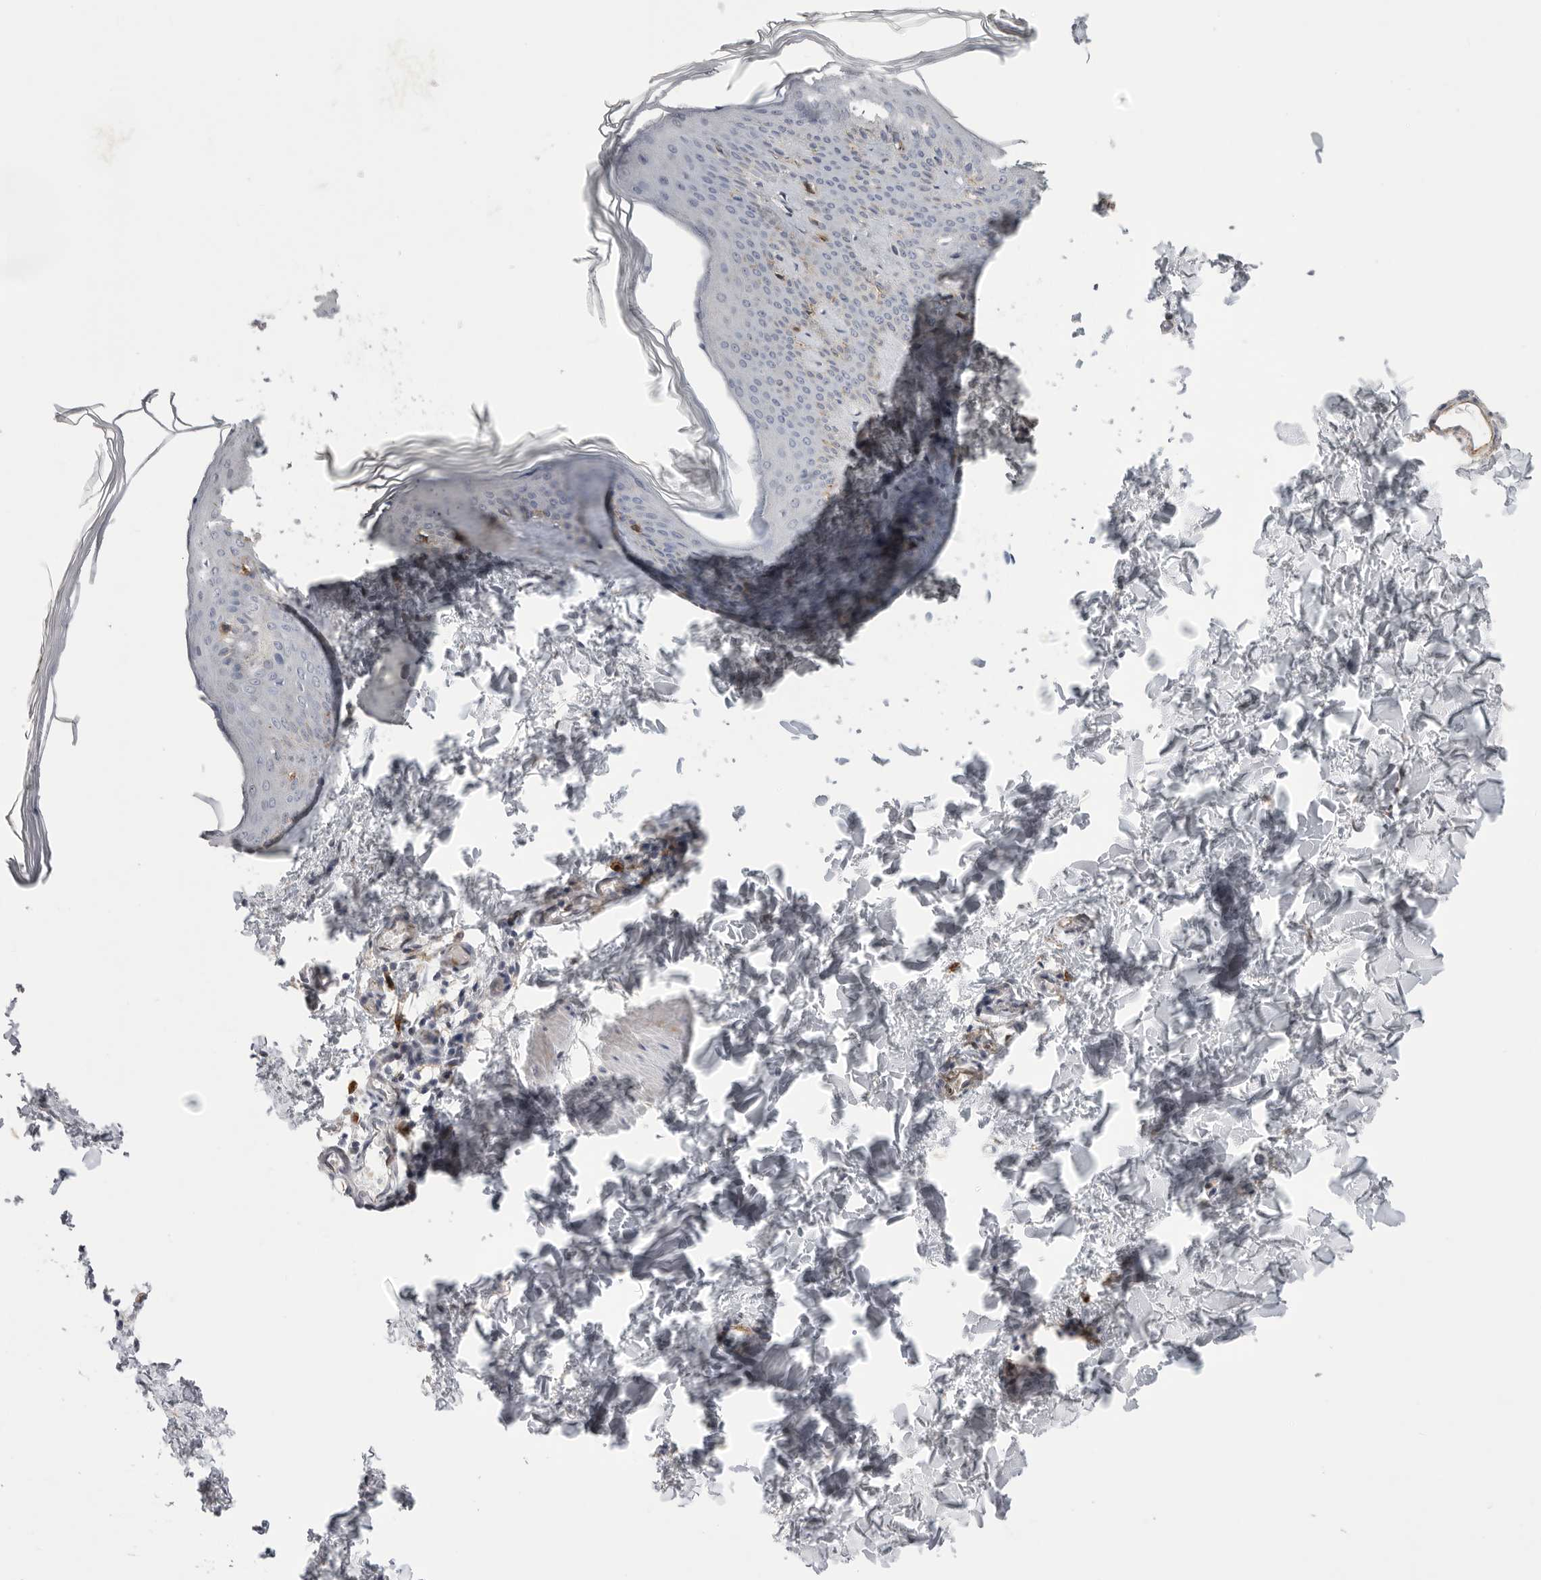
{"staining": {"intensity": "negative", "quantity": "none", "location": "none"}, "tissue": "skin", "cell_type": "Fibroblasts", "image_type": "normal", "snomed": [{"axis": "morphology", "description": "Normal tissue, NOS"}, {"axis": "topography", "description": "Skin"}], "caption": "This histopathology image is of normal skin stained with immunohistochemistry to label a protein in brown with the nuclei are counter-stained blue. There is no positivity in fibroblasts.", "gene": "SIGLEC10", "patient": {"sex": "female", "age": 27}}